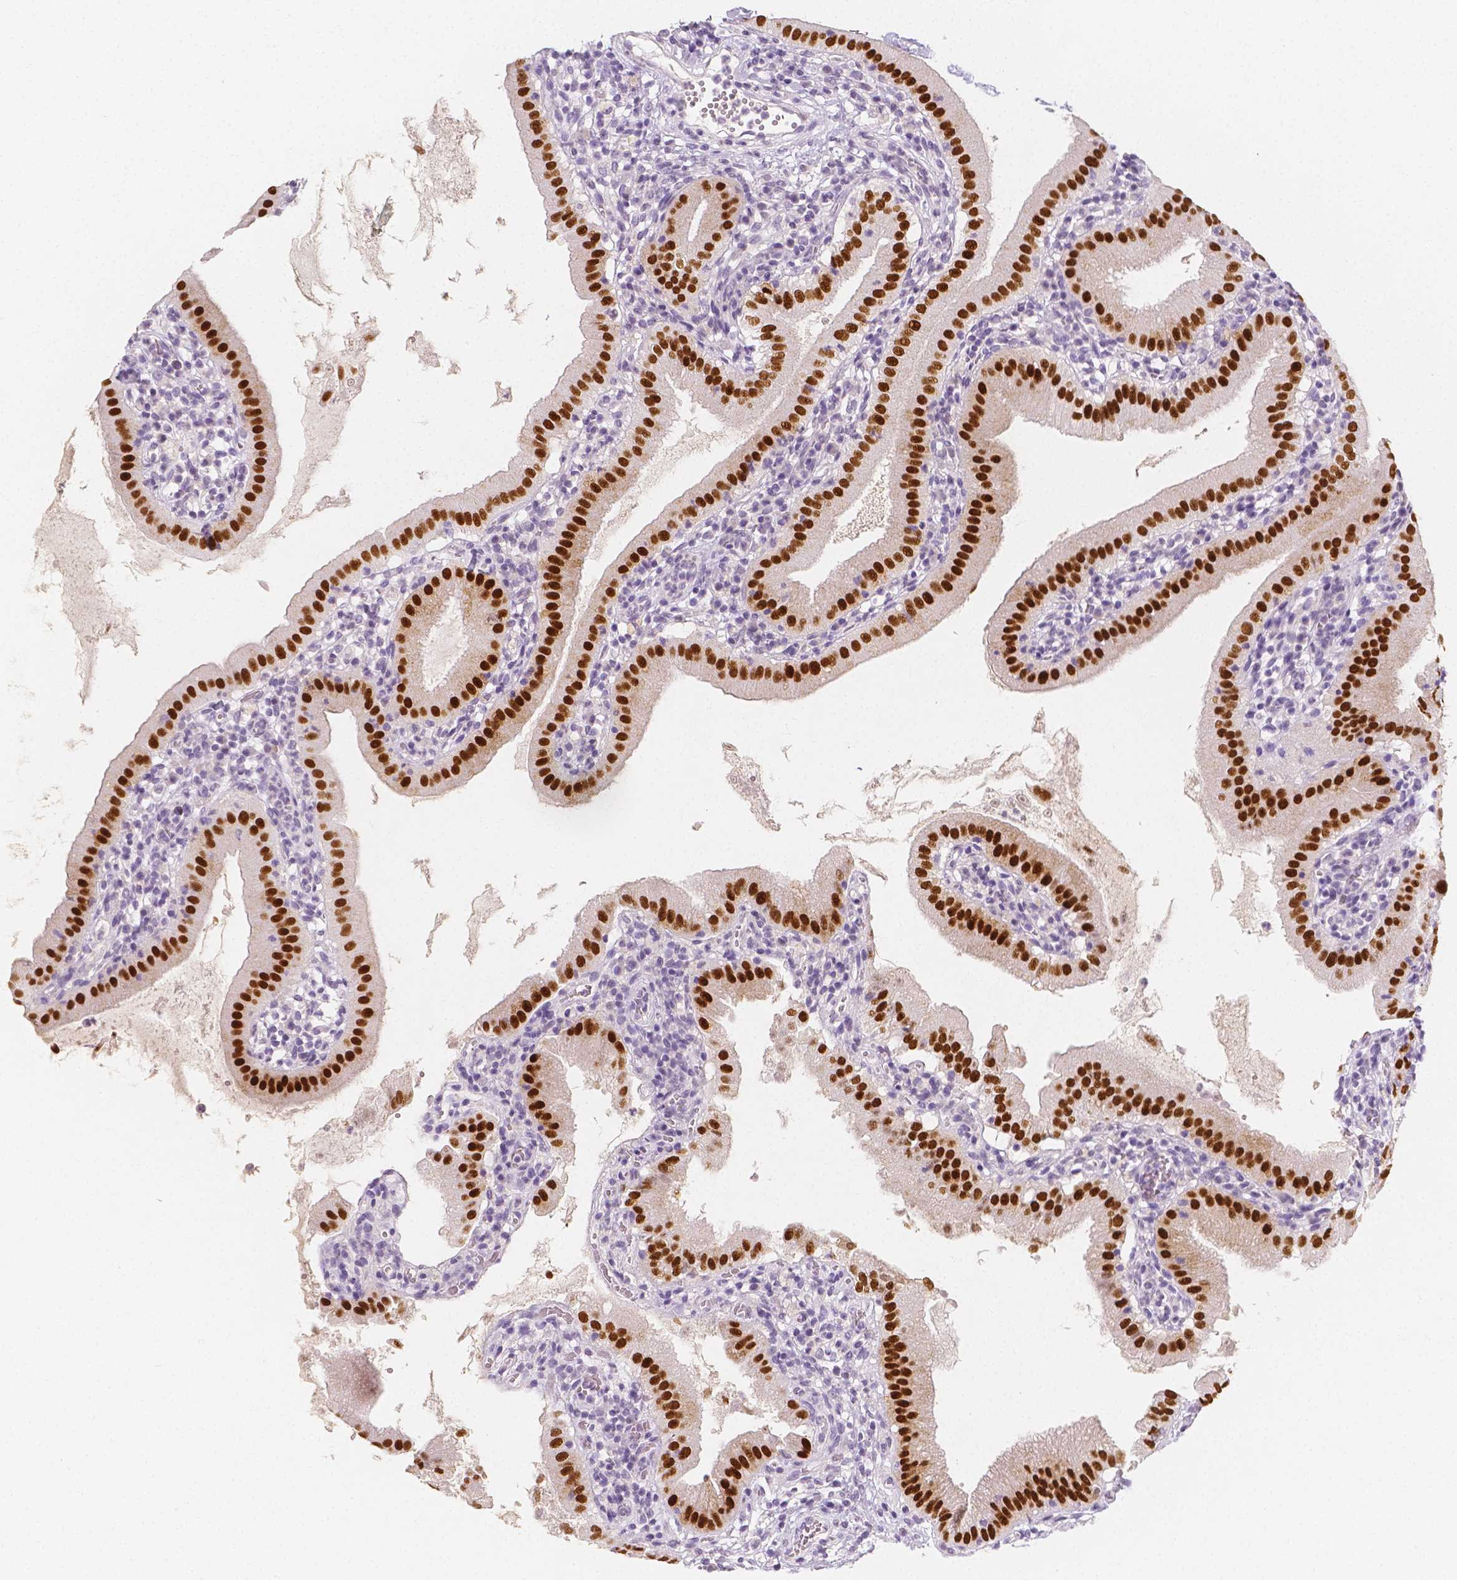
{"staining": {"intensity": "strong", "quantity": ">75%", "location": "nuclear"}, "tissue": "gallbladder", "cell_type": "Glandular cells", "image_type": "normal", "snomed": [{"axis": "morphology", "description": "Normal tissue, NOS"}, {"axis": "topography", "description": "Gallbladder"}], "caption": "Human gallbladder stained with a brown dye shows strong nuclear positive staining in approximately >75% of glandular cells.", "gene": "HNF1B", "patient": {"sex": "female", "age": 65}}